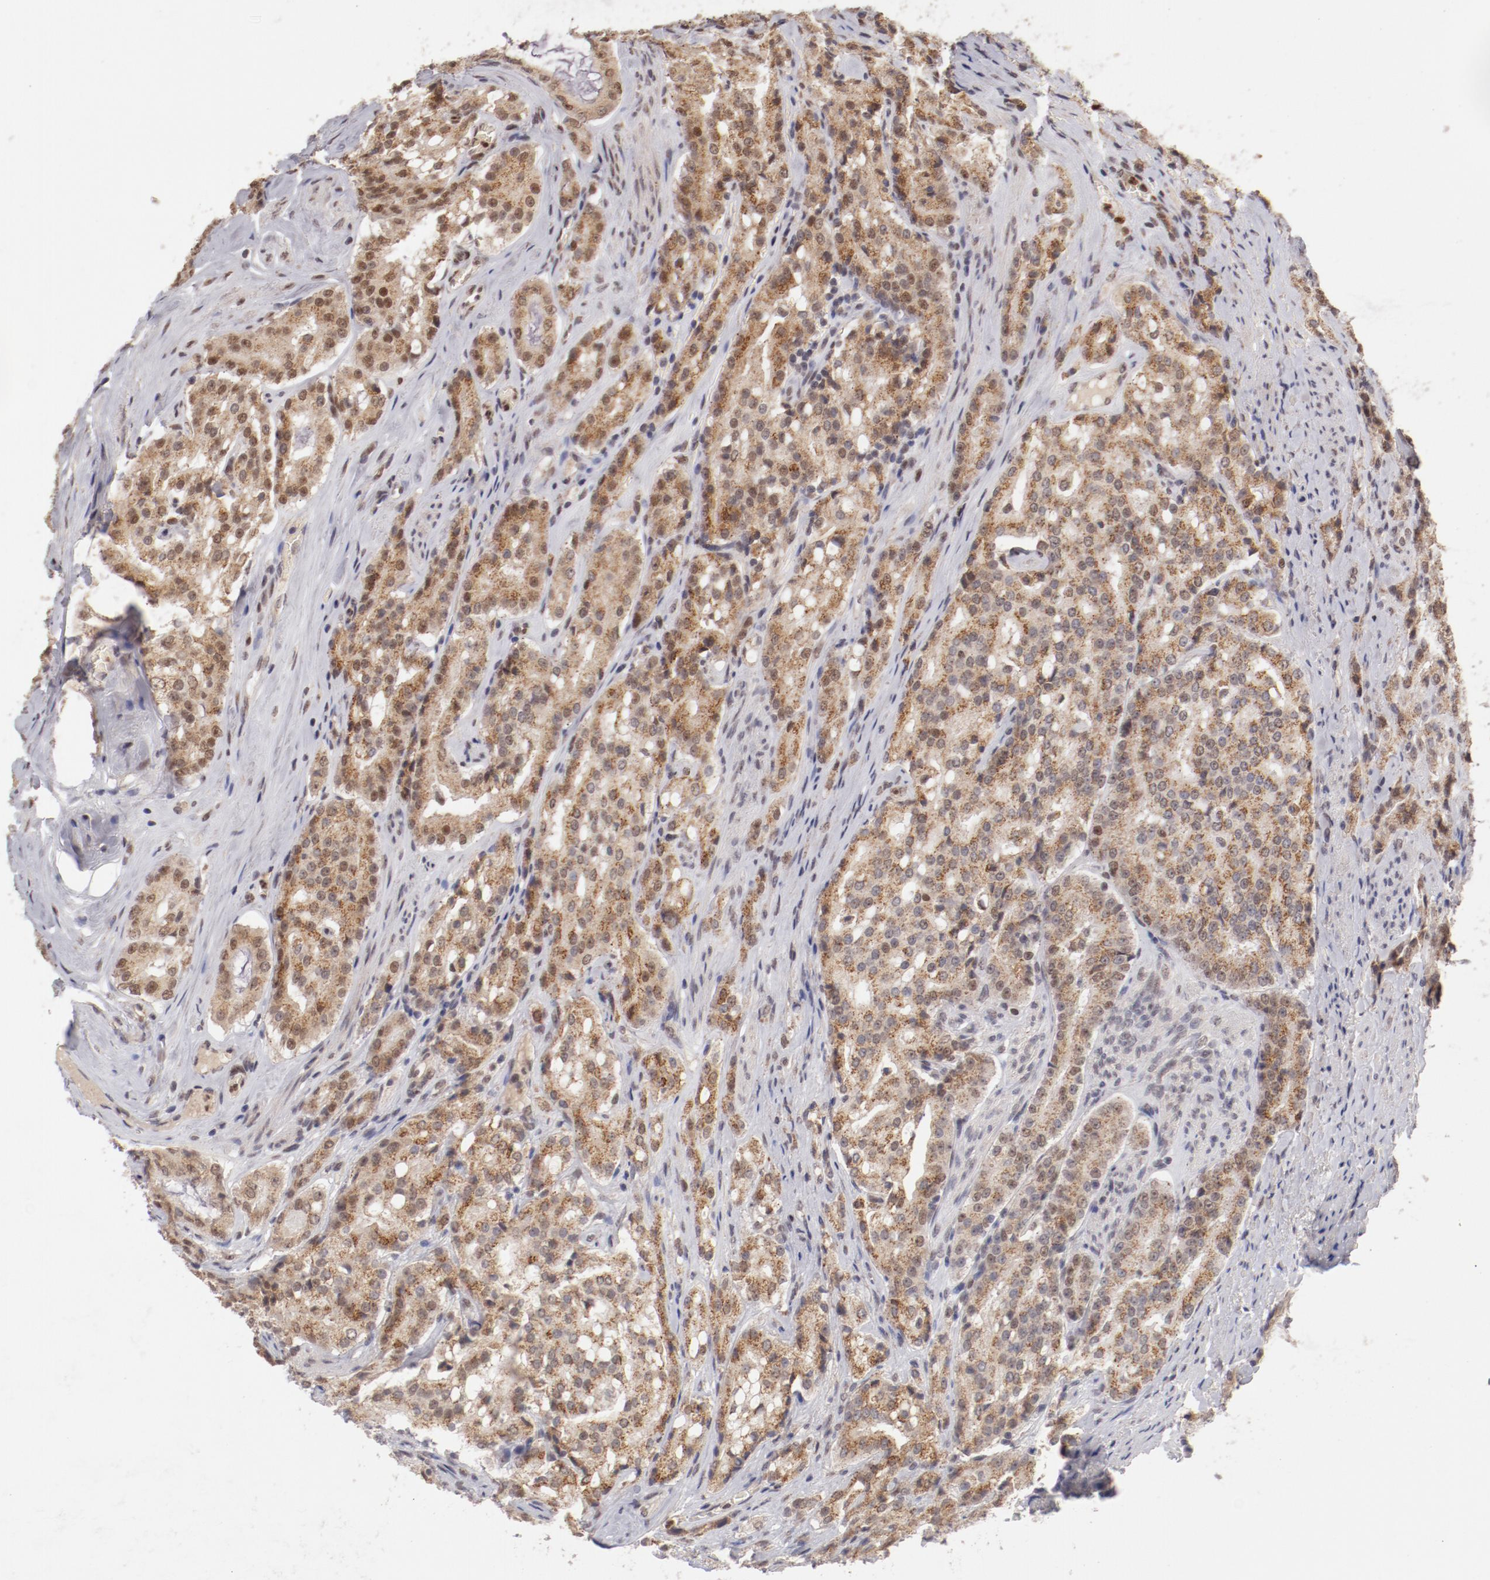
{"staining": {"intensity": "weak", "quantity": ">75%", "location": "cytoplasmic/membranous,nuclear"}, "tissue": "prostate cancer", "cell_type": "Tumor cells", "image_type": "cancer", "snomed": [{"axis": "morphology", "description": "Adenocarcinoma, Medium grade"}, {"axis": "topography", "description": "Prostate"}], "caption": "Weak cytoplasmic/membranous and nuclear protein expression is present in approximately >75% of tumor cells in prostate cancer.", "gene": "NFE2", "patient": {"sex": "male", "age": 72}}